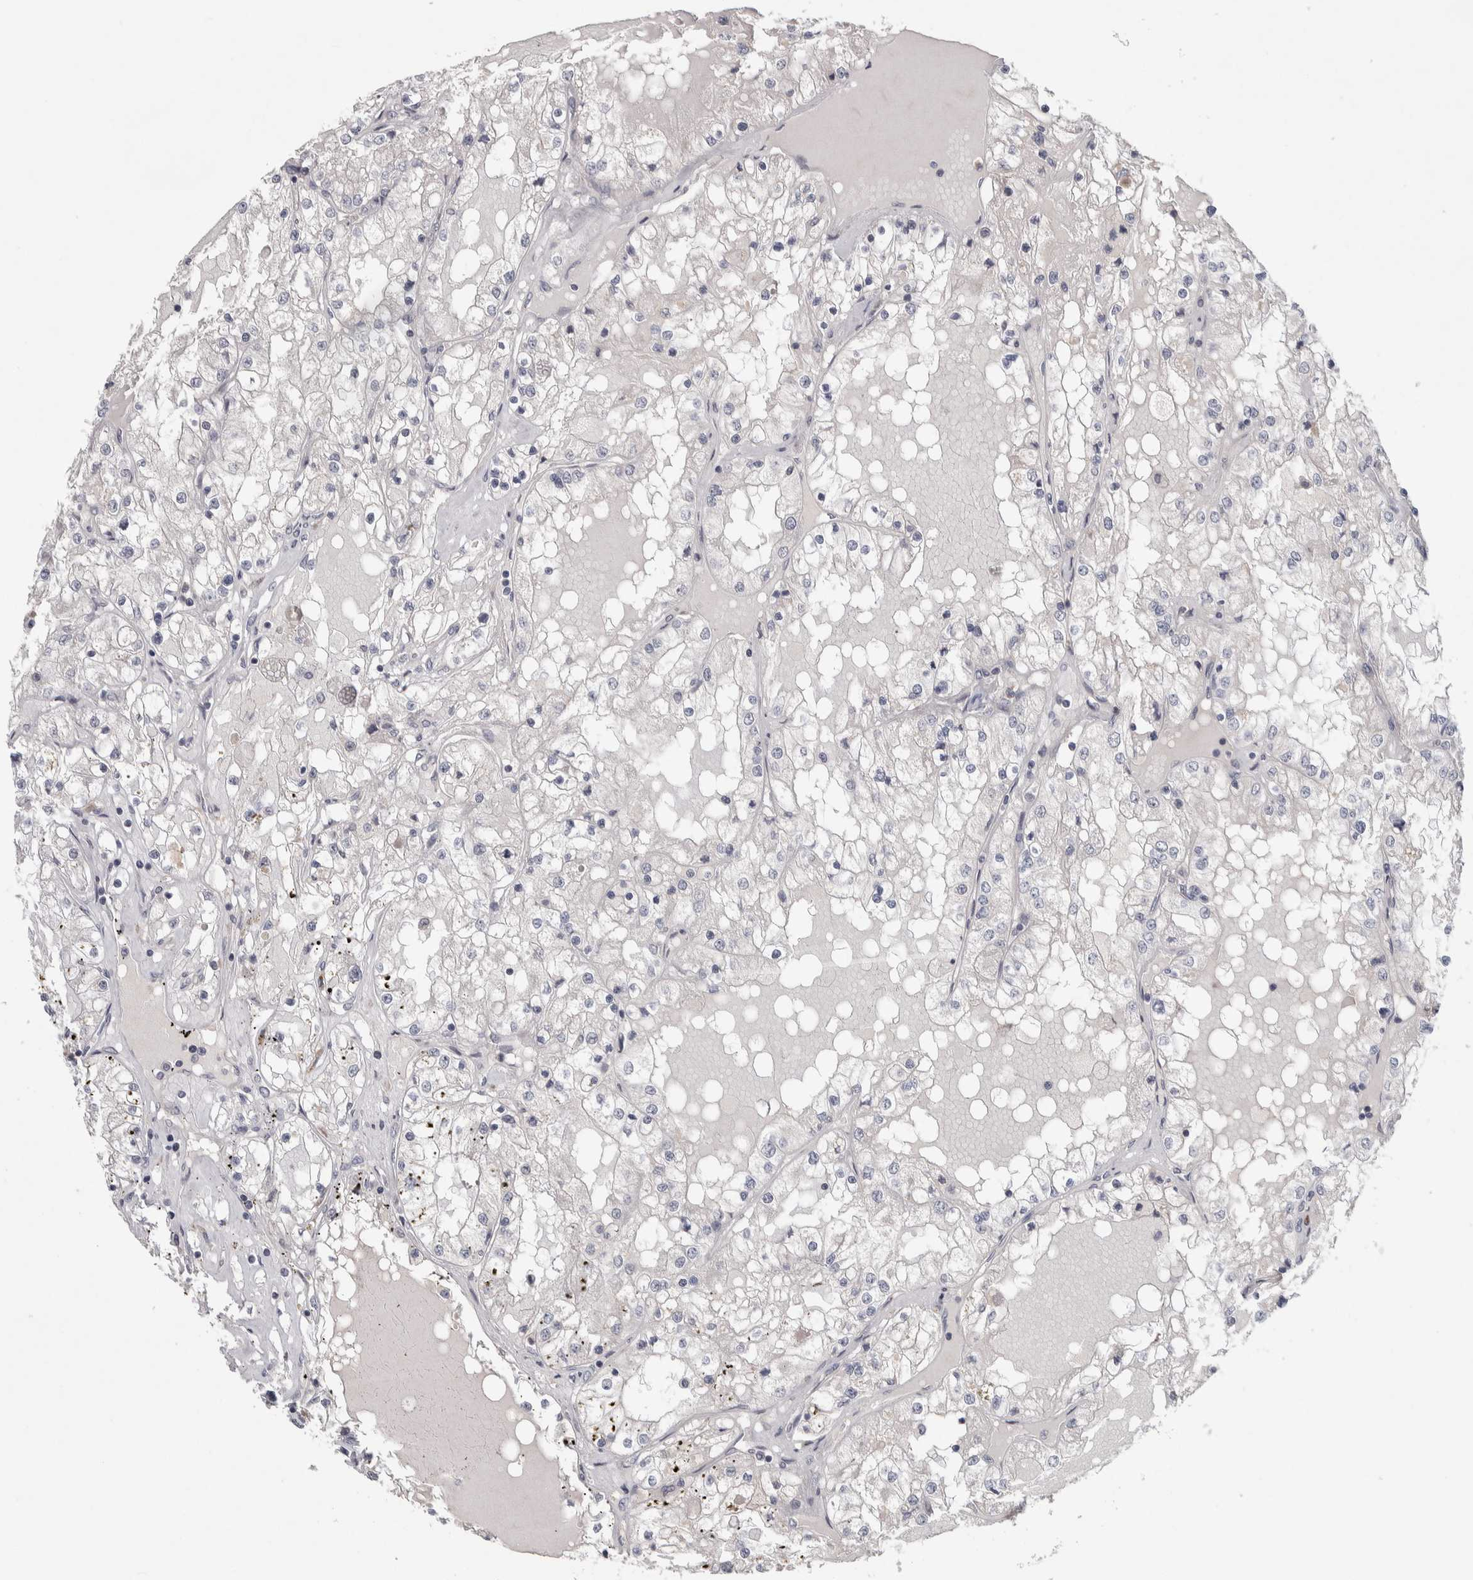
{"staining": {"intensity": "negative", "quantity": "none", "location": "none"}, "tissue": "renal cancer", "cell_type": "Tumor cells", "image_type": "cancer", "snomed": [{"axis": "morphology", "description": "Adenocarcinoma, NOS"}, {"axis": "topography", "description": "Kidney"}], "caption": "Tumor cells show no significant expression in renal adenocarcinoma.", "gene": "ASPN", "patient": {"sex": "male", "age": 68}}